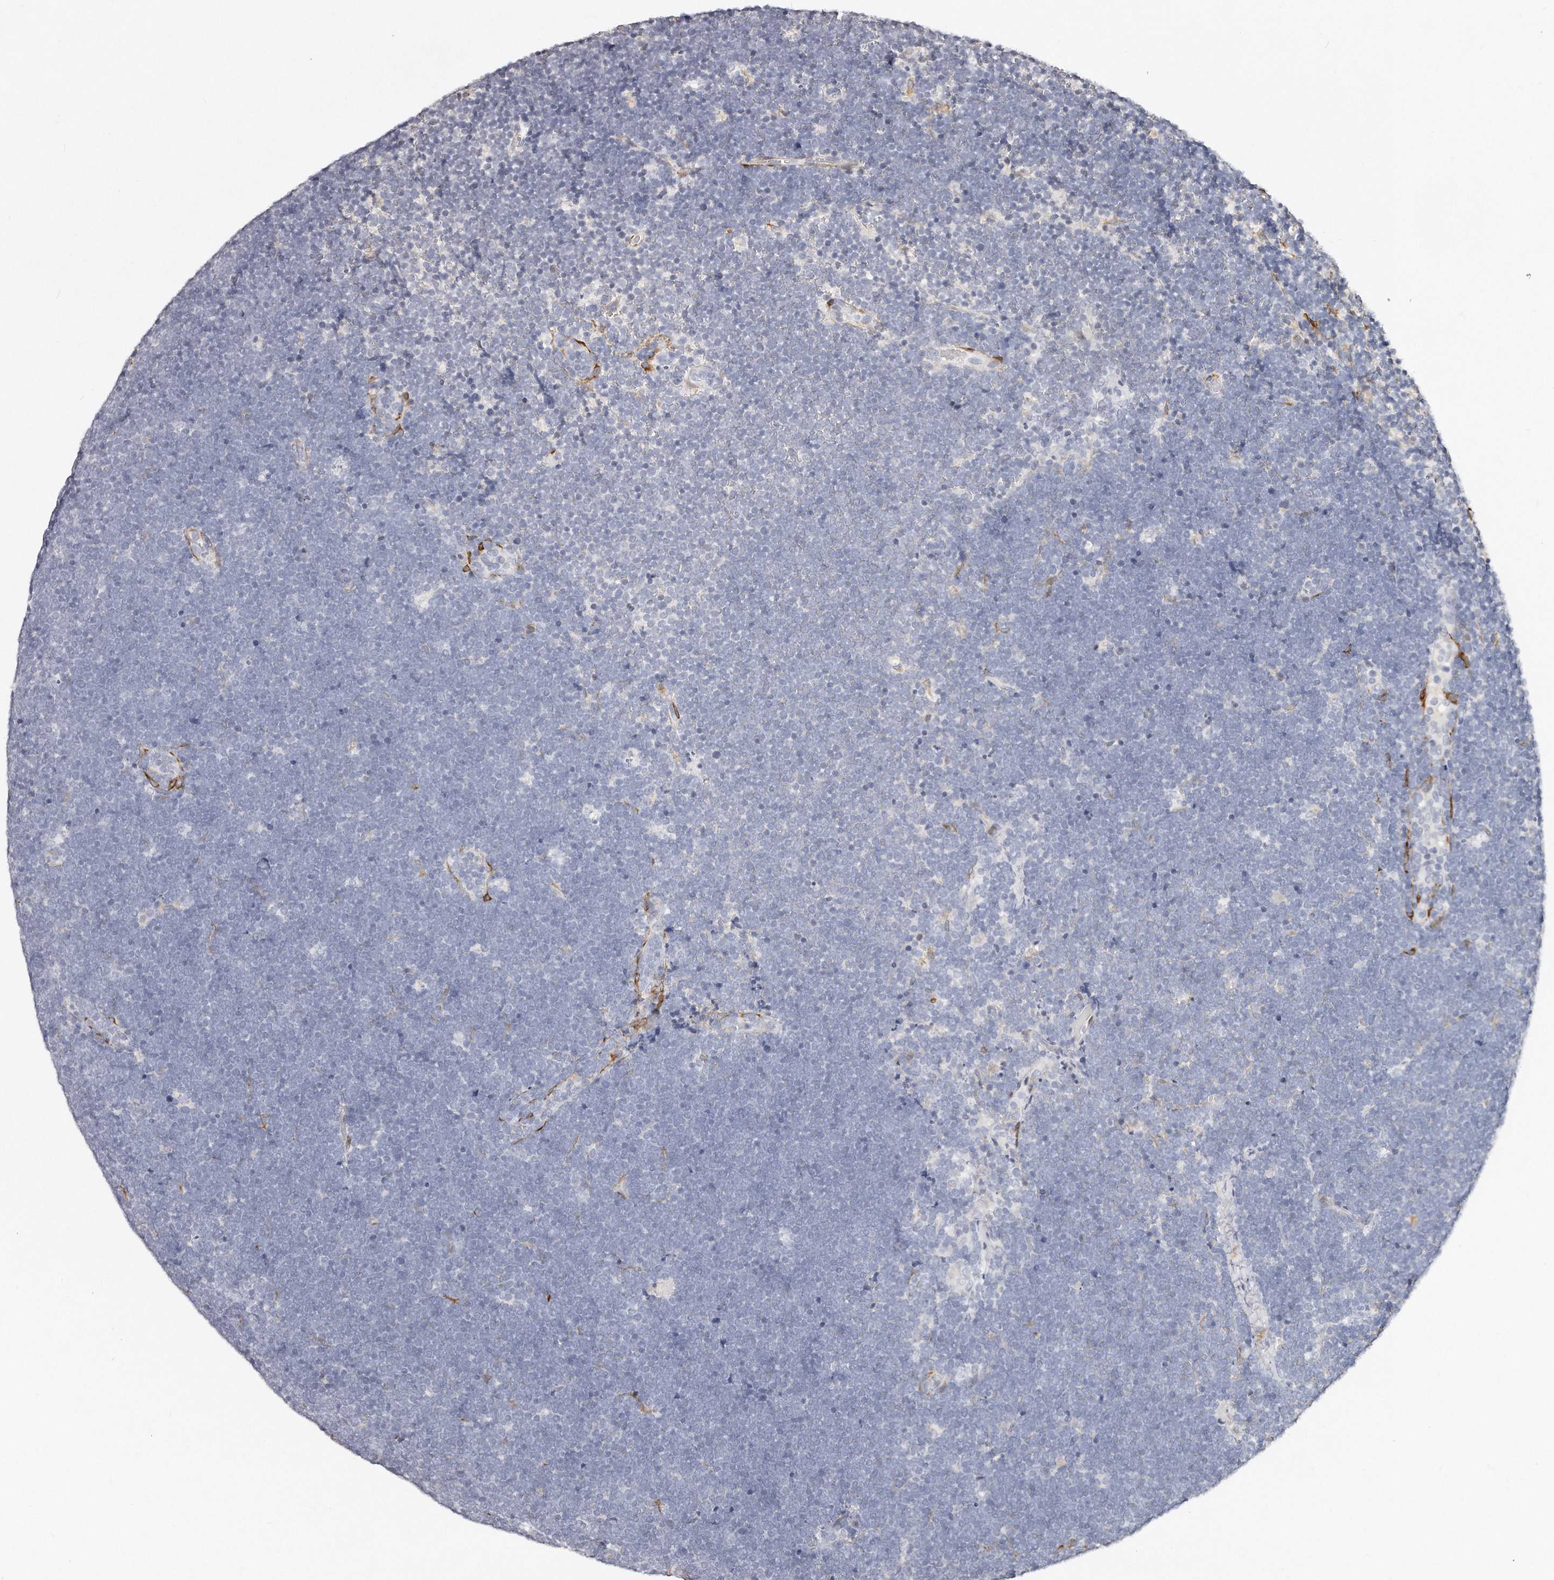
{"staining": {"intensity": "negative", "quantity": "none", "location": "none"}, "tissue": "lymphoma", "cell_type": "Tumor cells", "image_type": "cancer", "snomed": [{"axis": "morphology", "description": "Malignant lymphoma, non-Hodgkin's type, High grade"}, {"axis": "topography", "description": "Lymph node"}], "caption": "The immunohistochemistry histopathology image has no significant expression in tumor cells of high-grade malignant lymphoma, non-Hodgkin's type tissue.", "gene": "LMOD1", "patient": {"sex": "male", "age": 13}}